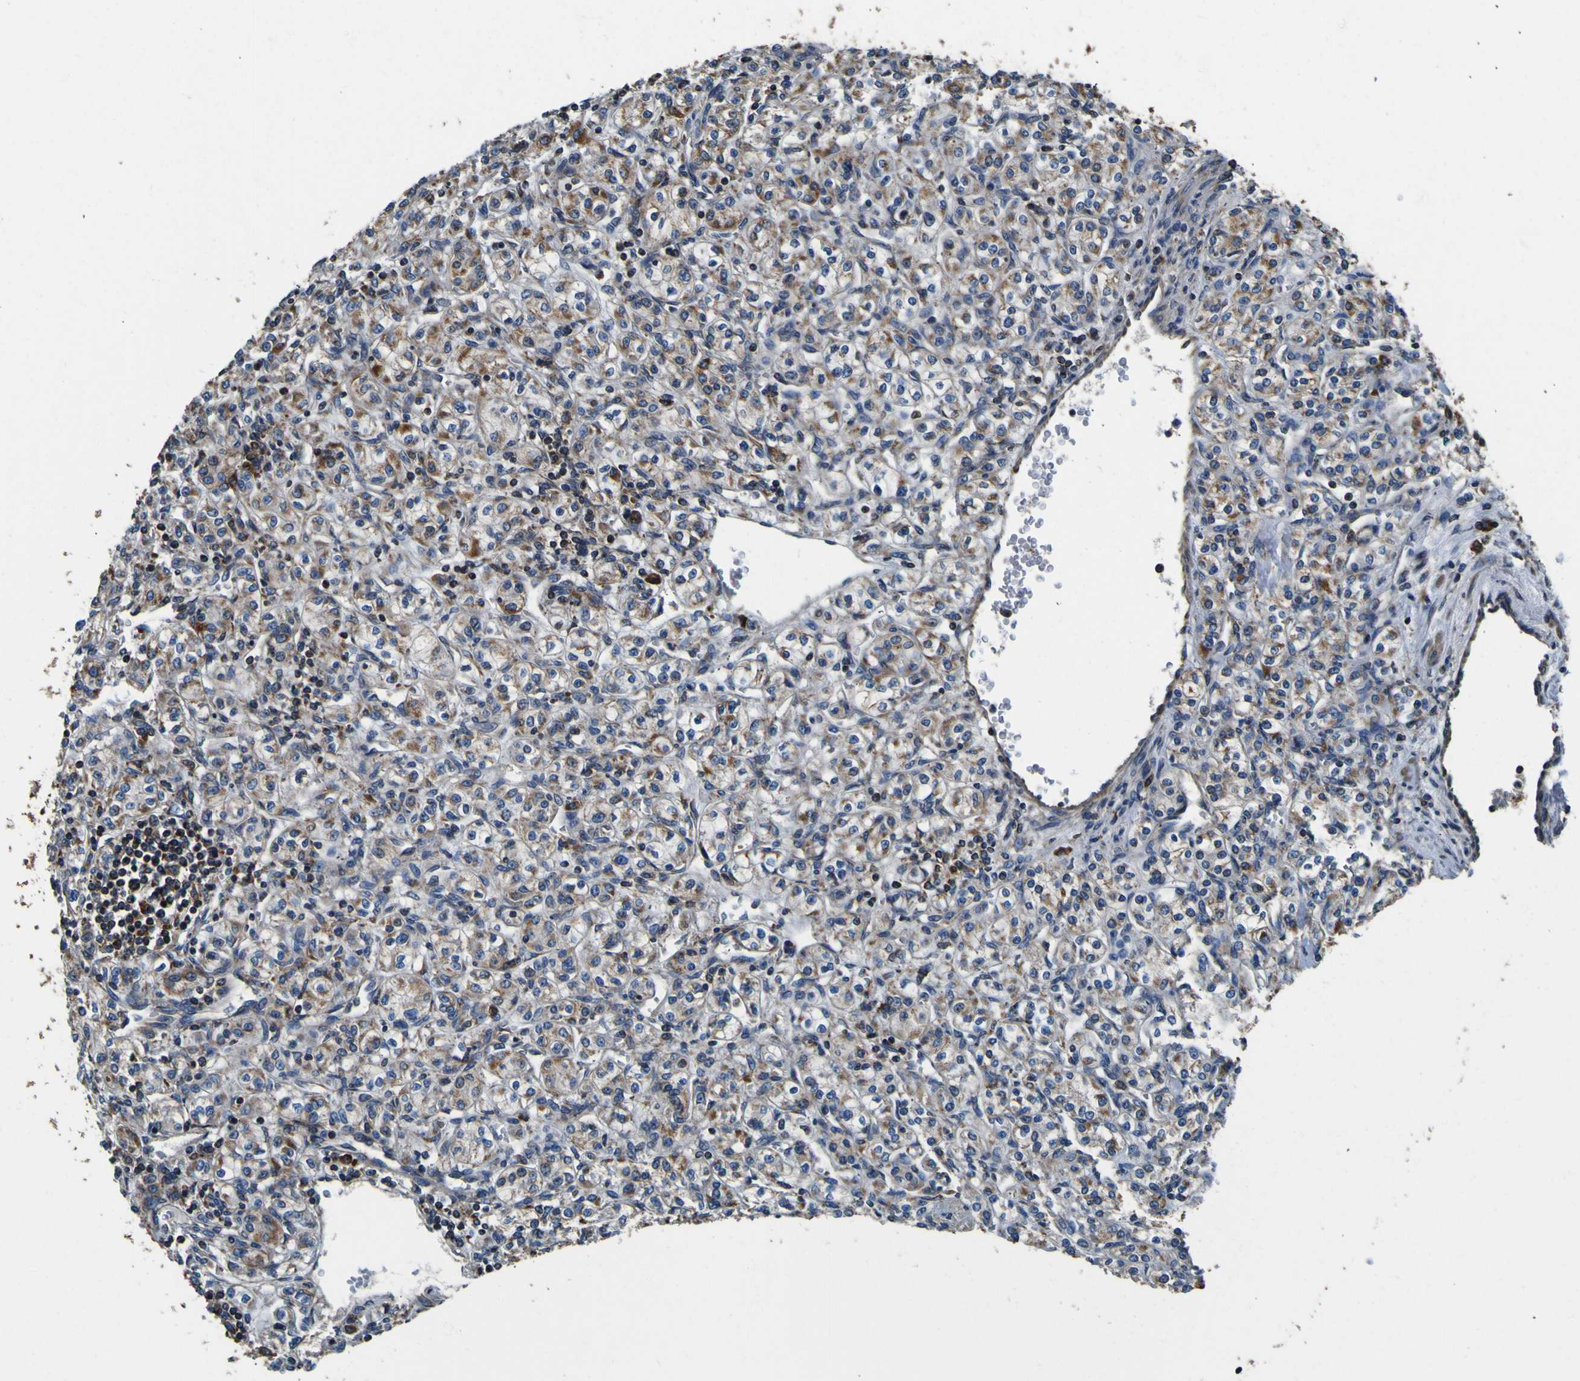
{"staining": {"intensity": "moderate", "quantity": "25%-75%", "location": "cytoplasmic/membranous"}, "tissue": "renal cancer", "cell_type": "Tumor cells", "image_type": "cancer", "snomed": [{"axis": "morphology", "description": "Adenocarcinoma, NOS"}, {"axis": "topography", "description": "Kidney"}], "caption": "Moderate cytoplasmic/membranous positivity is identified in approximately 25%-75% of tumor cells in adenocarcinoma (renal).", "gene": "INPP5A", "patient": {"sex": "male", "age": 77}}